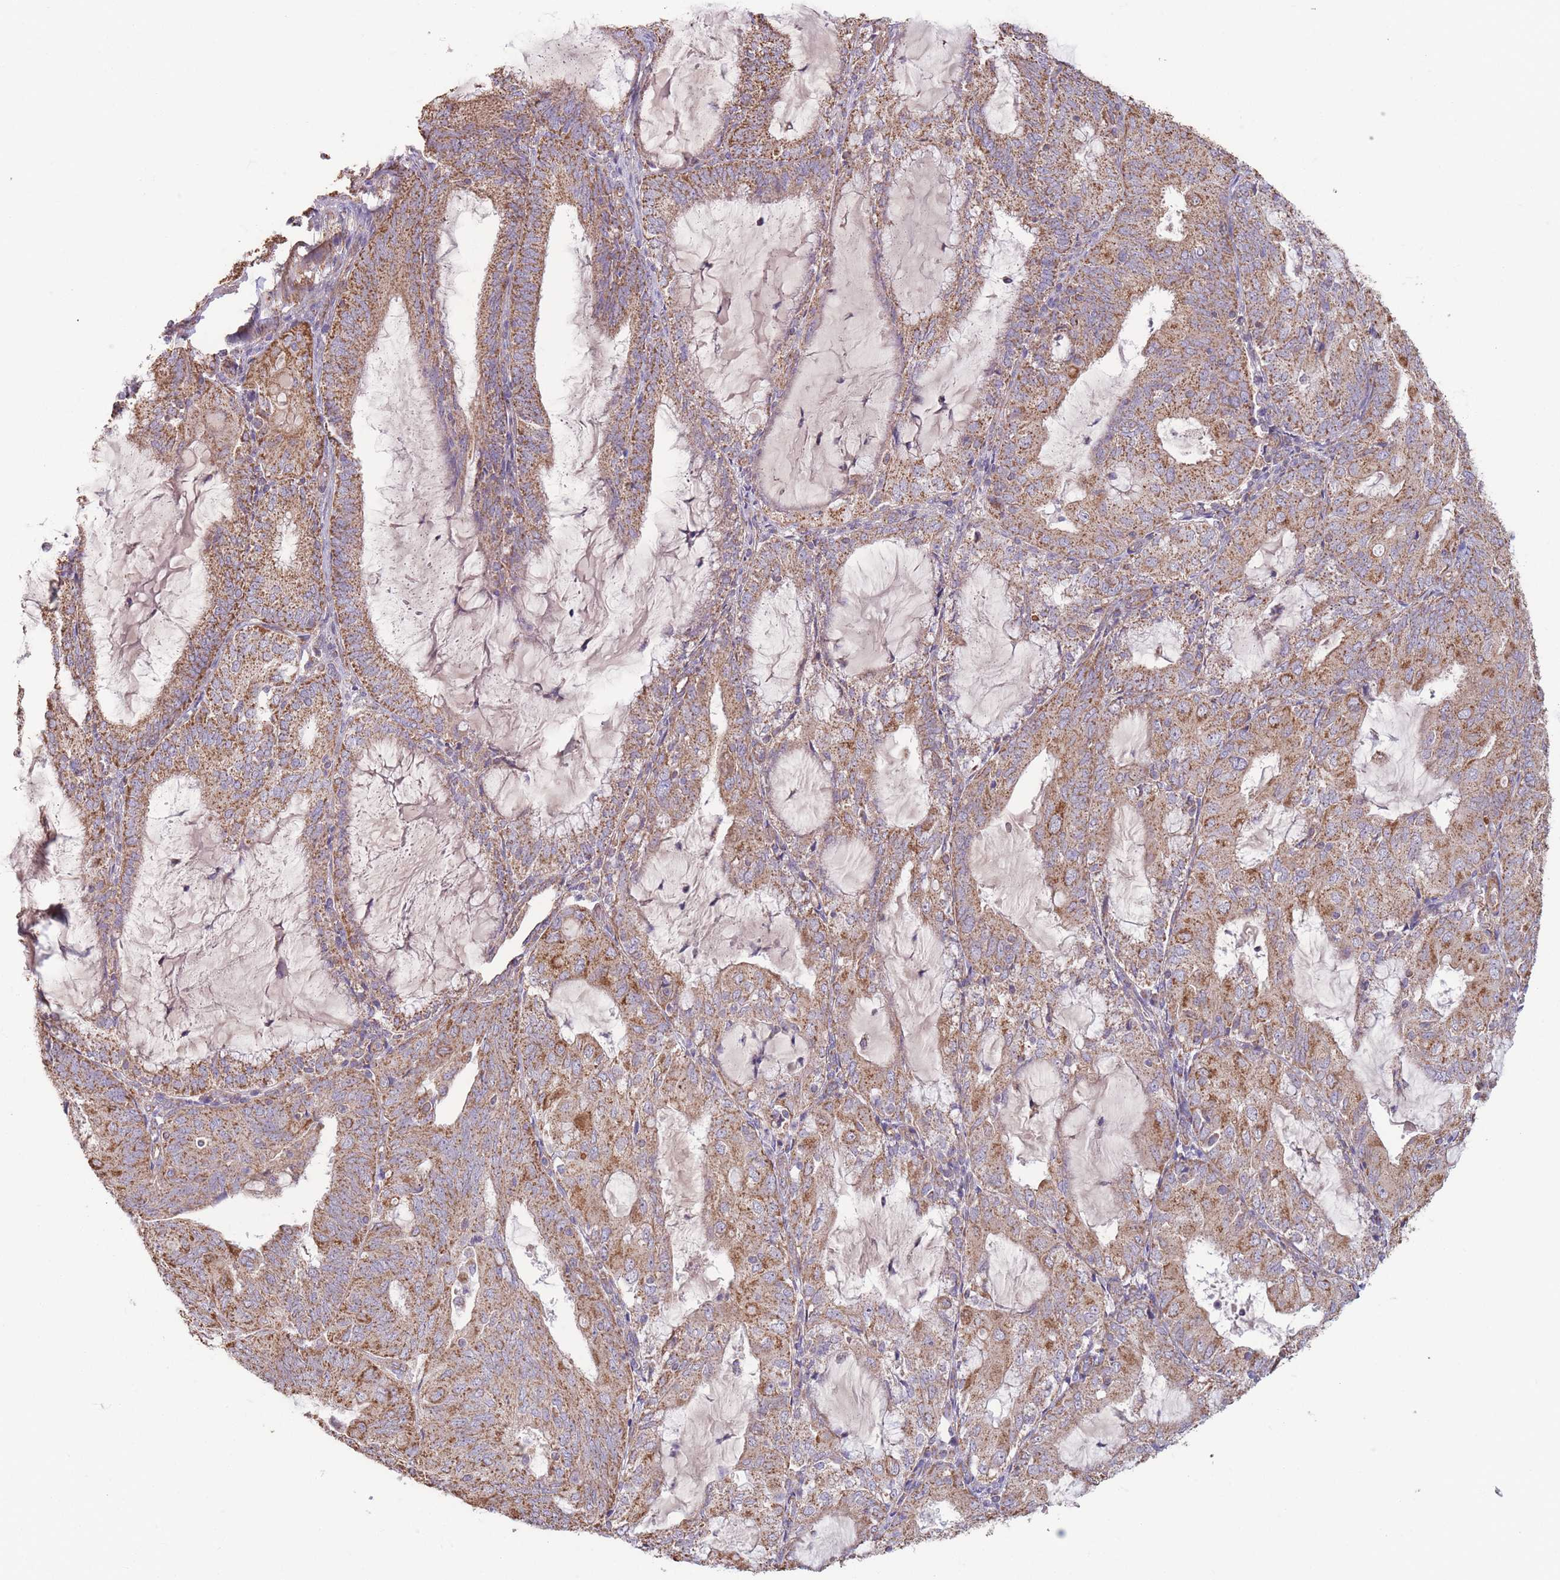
{"staining": {"intensity": "moderate", "quantity": ">75%", "location": "cytoplasmic/membranous"}, "tissue": "endometrial cancer", "cell_type": "Tumor cells", "image_type": "cancer", "snomed": [{"axis": "morphology", "description": "Adenocarcinoma, NOS"}, {"axis": "topography", "description": "Endometrium"}], "caption": "Immunohistochemical staining of human endometrial adenocarcinoma demonstrates medium levels of moderate cytoplasmic/membranous protein expression in about >75% of tumor cells.", "gene": "KIF16B", "patient": {"sex": "female", "age": 81}}